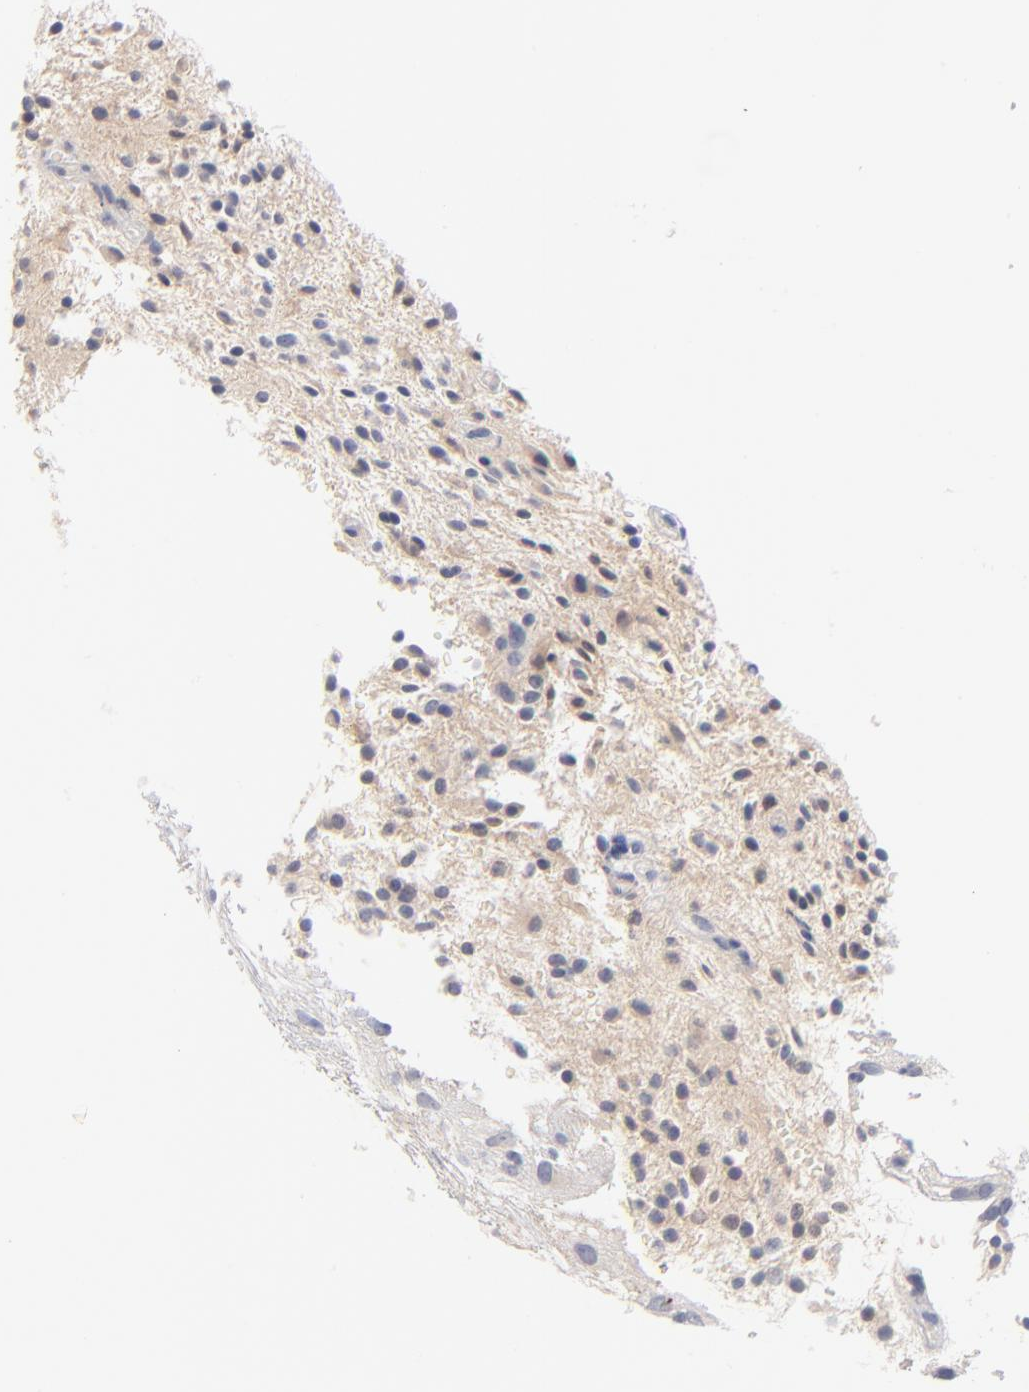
{"staining": {"intensity": "weak", "quantity": "<25%", "location": "nuclear"}, "tissue": "glioma", "cell_type": "Tumor cells", "image_type": "cancer", "snomed": [{"axis": "morphology", "description": "Glioma, malignant, NOS"}, {"axis": "topography", "description": "Cerebellum"}], "caption": "This histopathology image is of glioma stained with immunohistochemistry (IHC) to label a protein in brown with the nuclei are counter-stained blue. There is no expression in tumor cells. The staining was performed using DAB to visualize the protein expression in brown, while the nuclei were stained in blue with hematoxylin (Magnification: 20x).", "gene": "F12", "patient": {"sex": "female", "age": 10}}